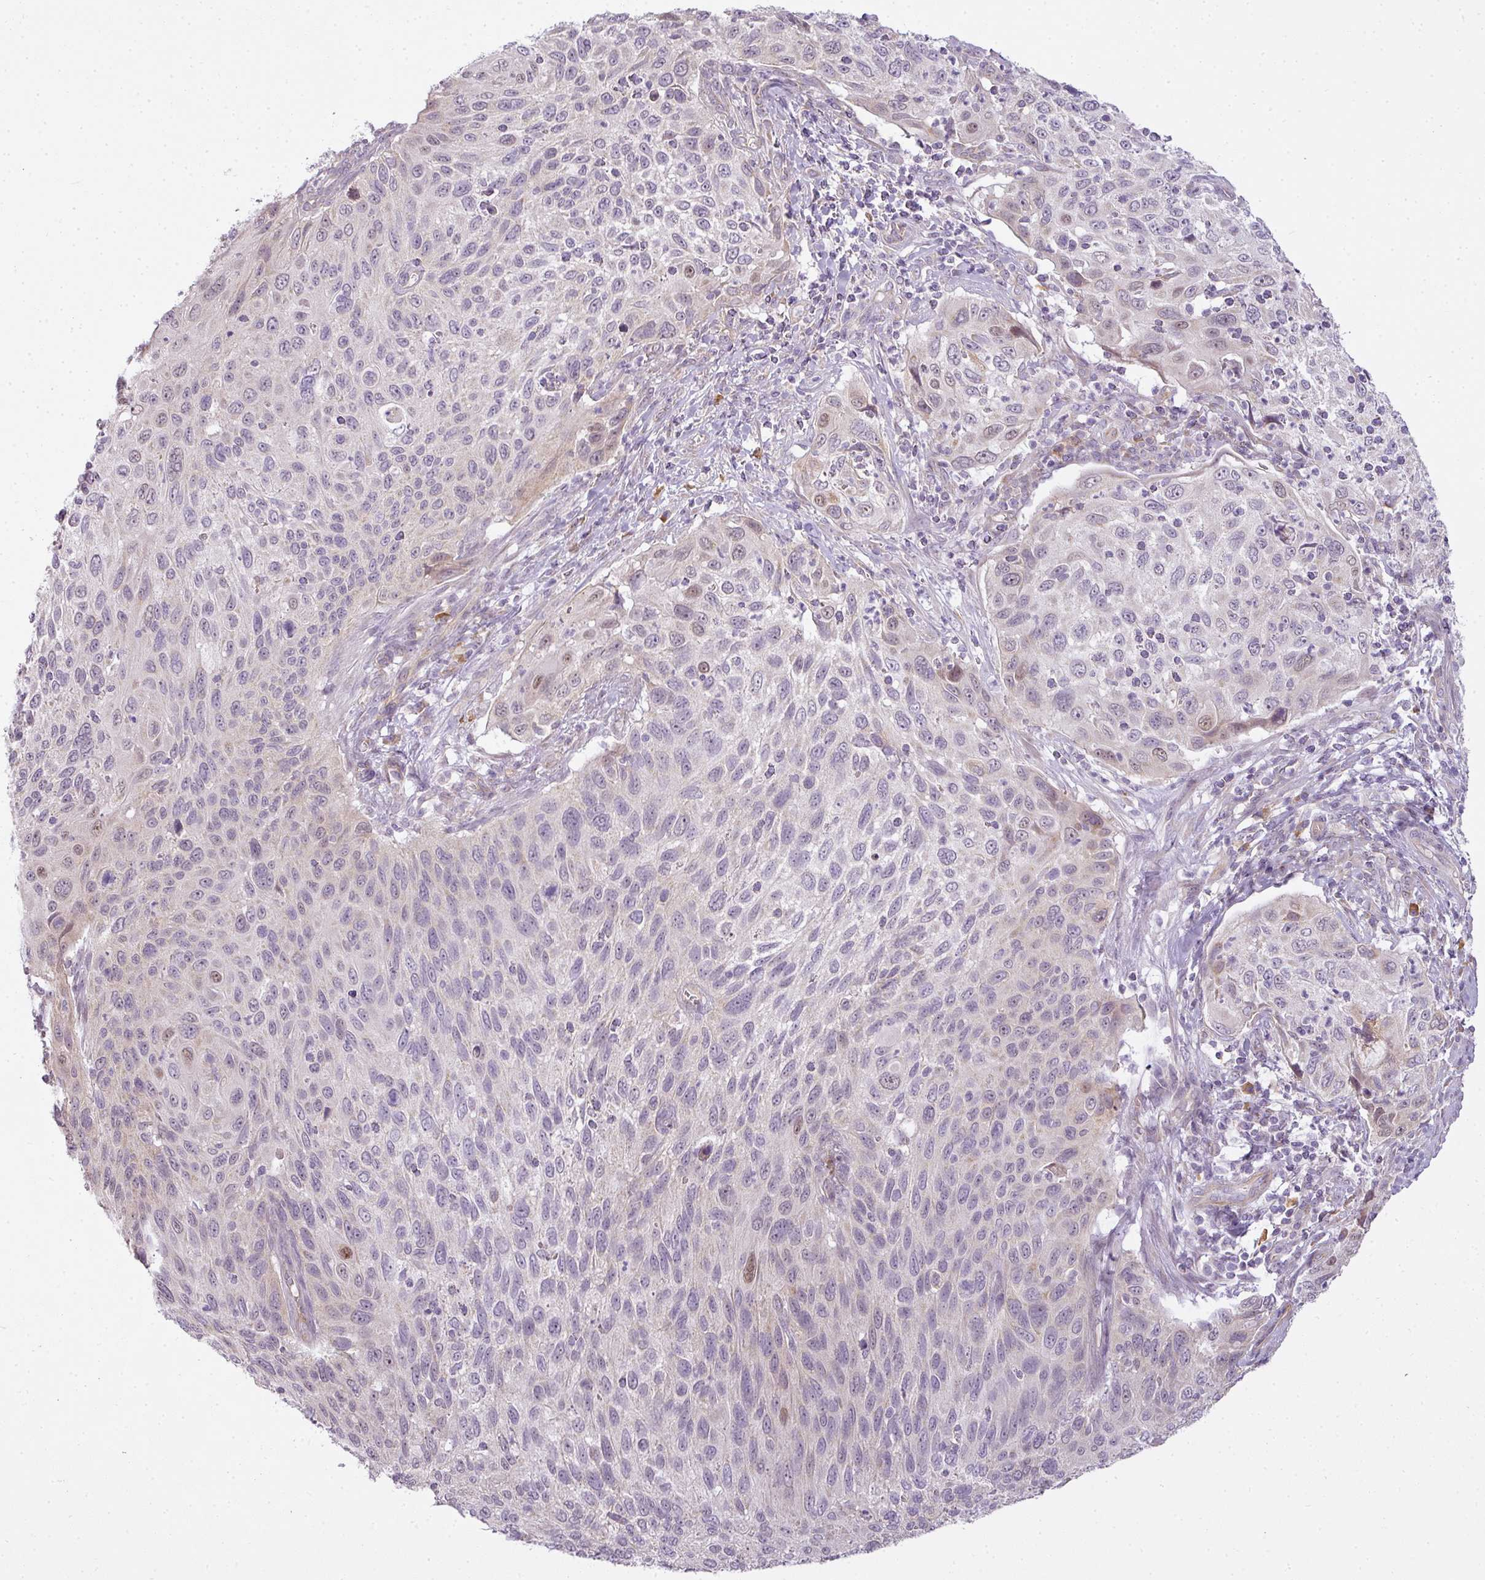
{"staining": {"intensity": "negative", "quantity": "none", "location": "none"}, "tissue": "cervical cancer", "cell_type": "Tumor cells", "image_type": "cancer", "snomed": [{"axis": "morphology", "description": "Squamous cell carcinoma, NOS"}, {"axis": "topography", "description": "Cervix"}], "caption": "This is a photomicrograph of immunohistochemistry staining of cervical cancer (squamous cell carcinoma), which shows no positivity in tumor cells. (DAB (3,3'-diaminobenzidine) IHC, high magnification).", "gene": "LY75", "patient": {"sex": "female", "age": 70}}